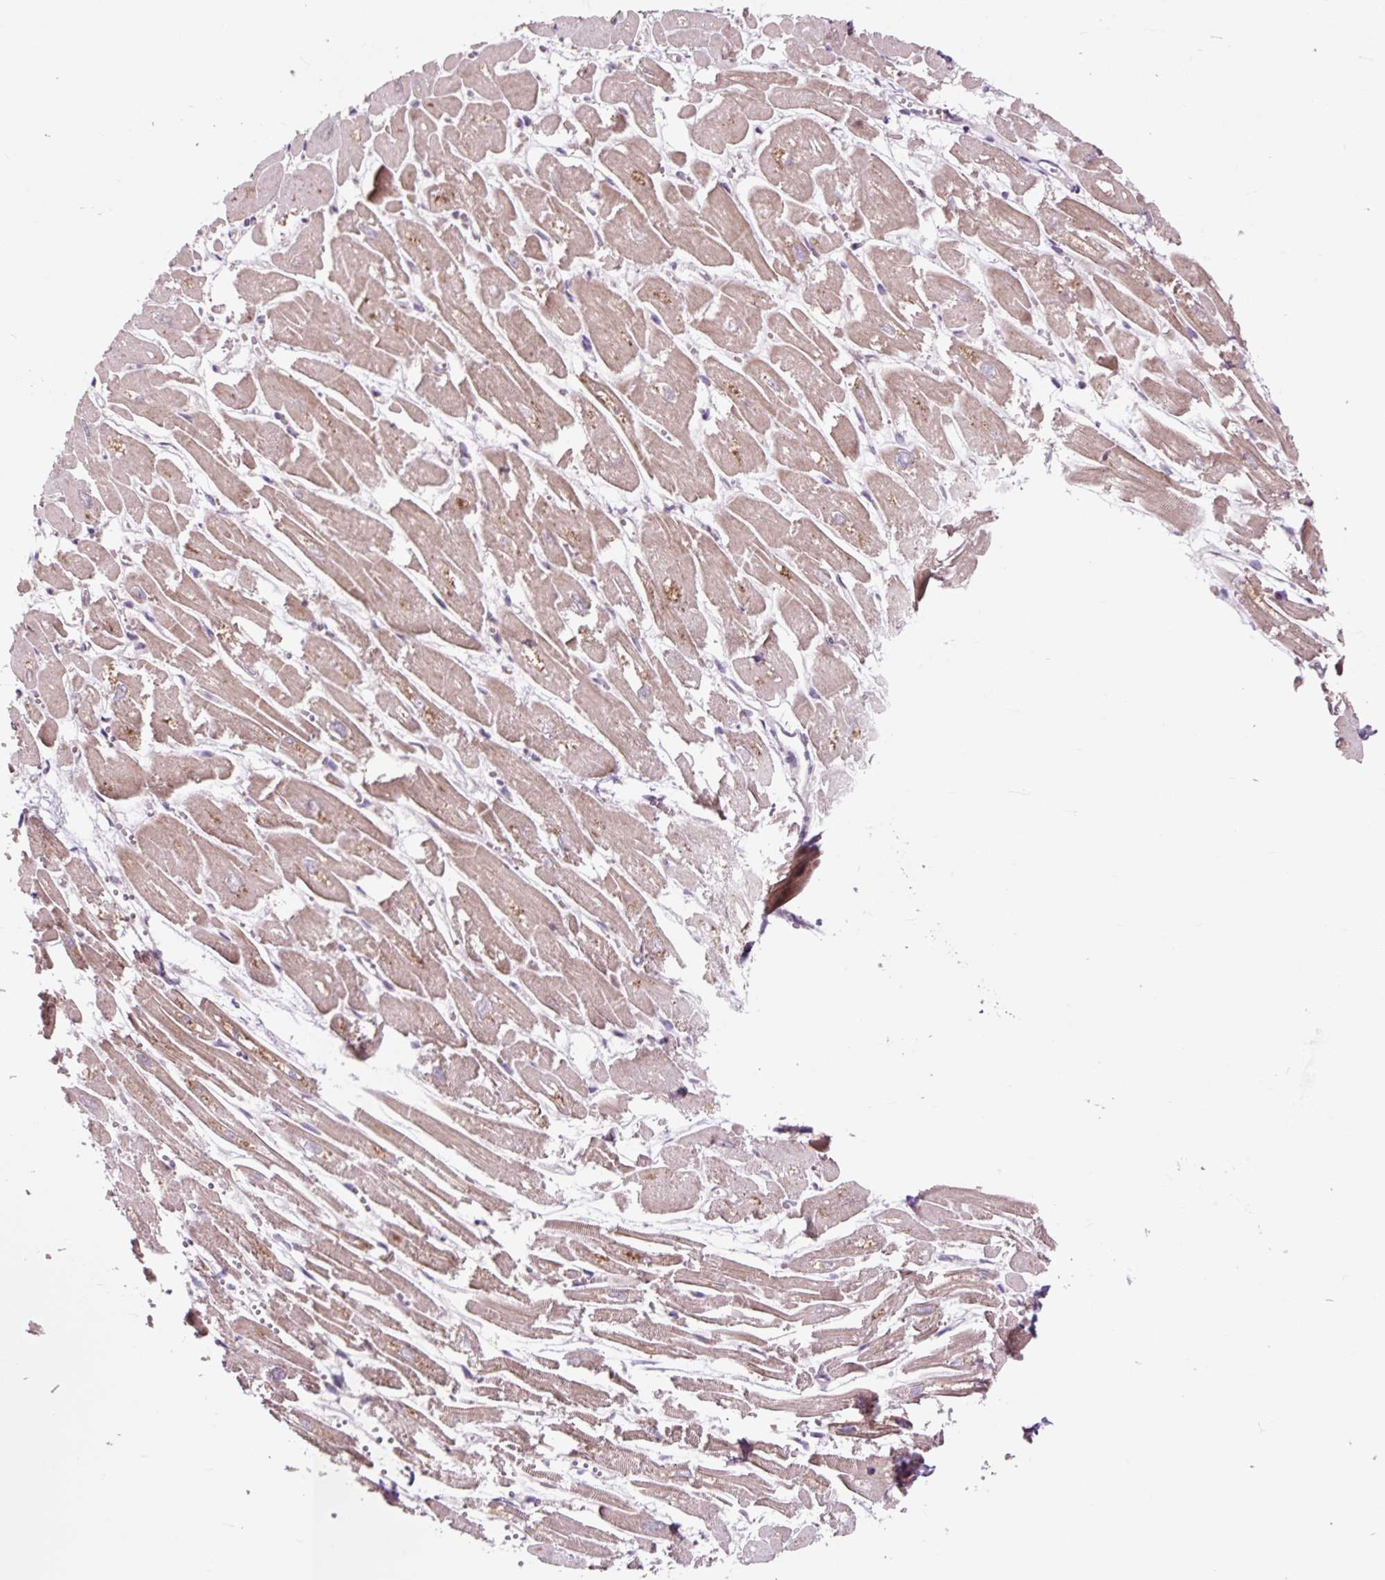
{"staining": {"intensity": "weak", "quantity": ">75%", "location": "cytoplasmic/membranous"}, "tissue": "heart muscle", "cell_type": "Cardiomyocytes", "image_type": "normal", "snomed": [{"axis": "morphology", "description": "Normal tissue, NOS"}, {"axis": "topography", "description": "Heart"}], "caption": "Immunohistochemistry image of normal heart muscle: heart muscle stained using immunohistochemistry (IHC) demonstrates low levels of weak protein expression localized specifically in the cytoplasmic/membranous of cardiomyocytes, appearing as a cytoplasmic/membranous brown color.", "gene": "MMS19", "patient": {"sex": "male", "age": 54}}